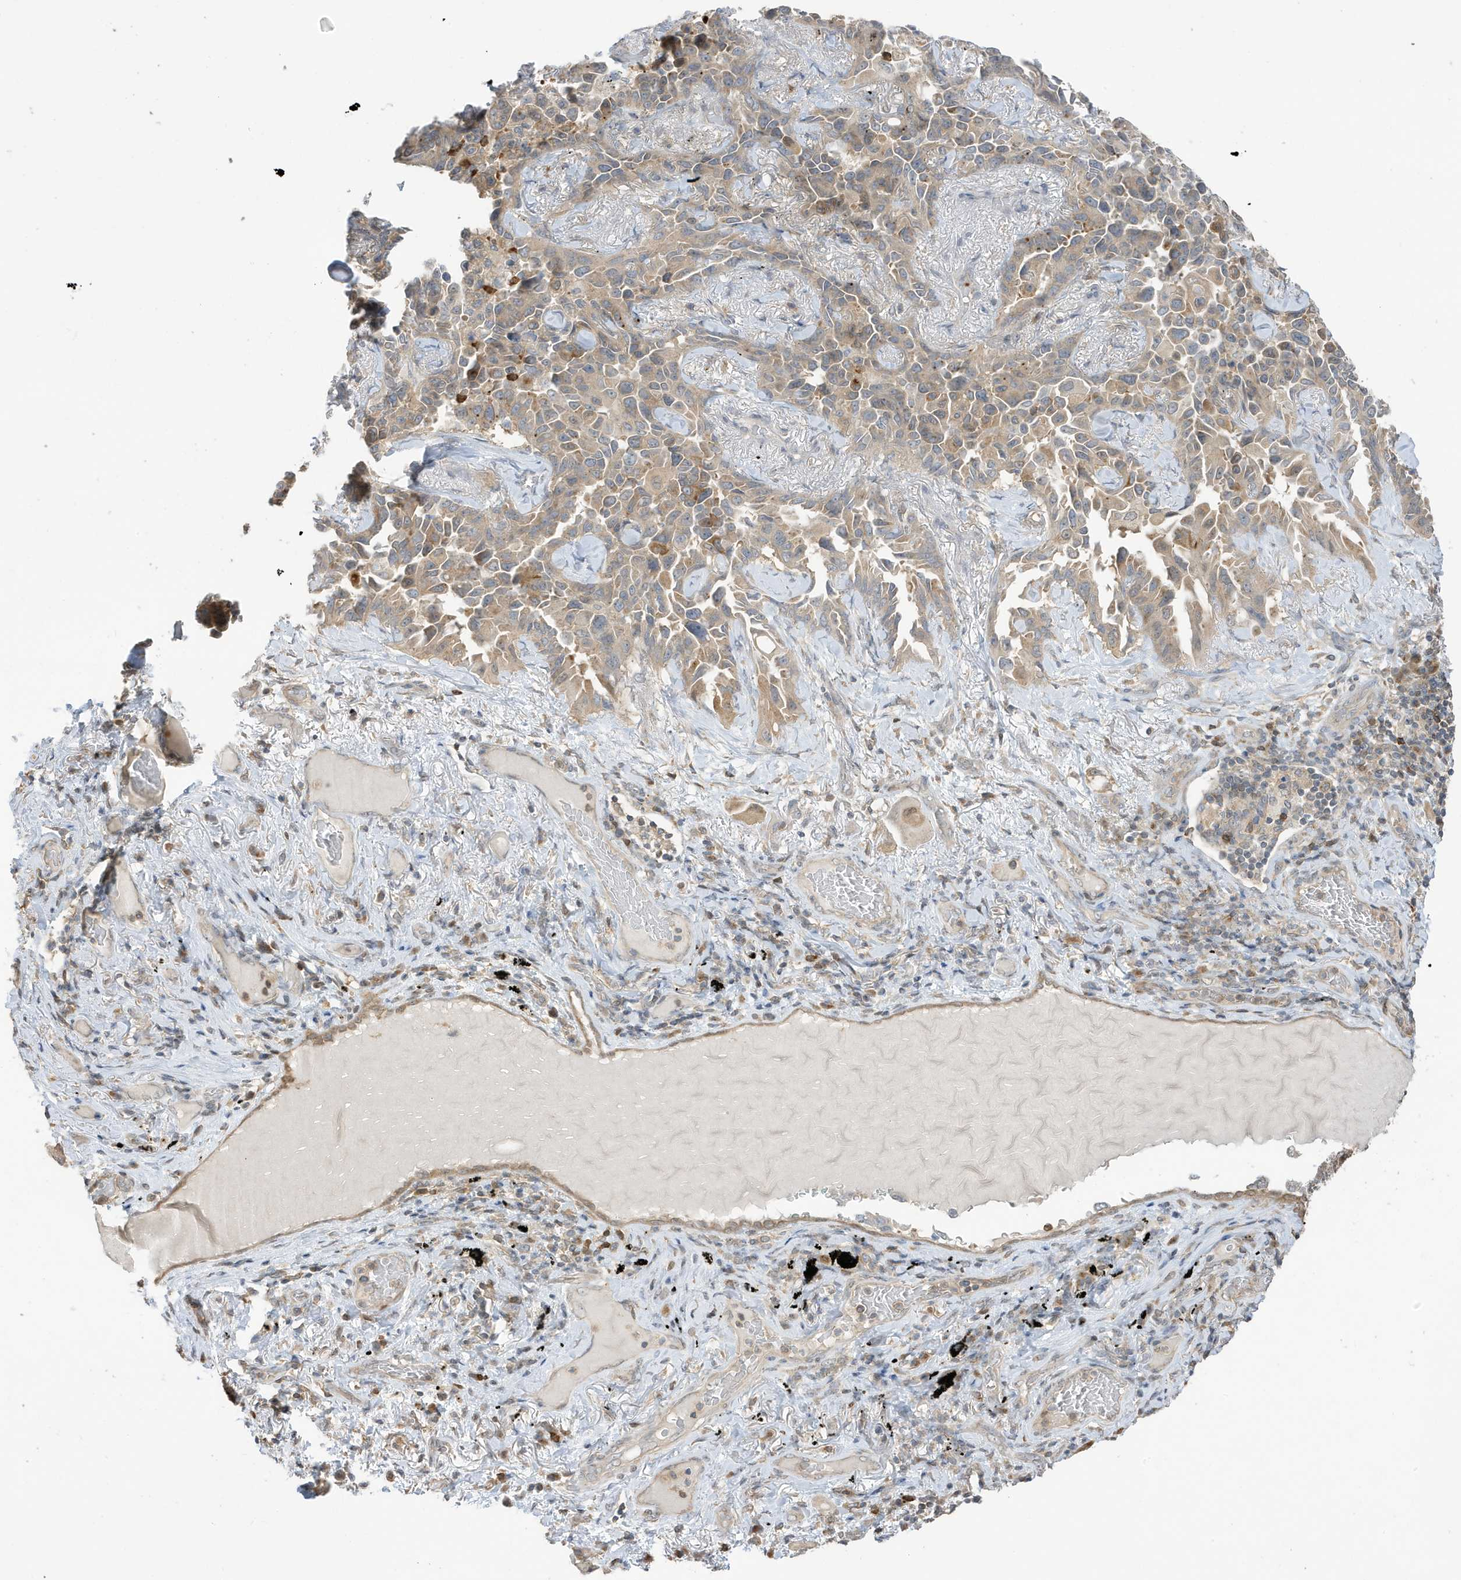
{"staining": {"intensity": "weak", "quantity": "25%-75%", "location": "cytoplasmic/membranous"}, "tissue": "lung cancer", "cell_type": "Tumor cells", "image_type": "cancer", "snomed": [{"axis": "morphology", "description": "Adenocarcinoma, NOS"}, {"axis": "topography", "description": "Lung"}], "caption": "Protein expression analysis of adenocarcinoma (lung) displays weak cytoplasmic/membranous expression in approximately 25%-75% of tumor cells.", "gene": "TAB3", "patient": {"sex": "female", "age": 67}}